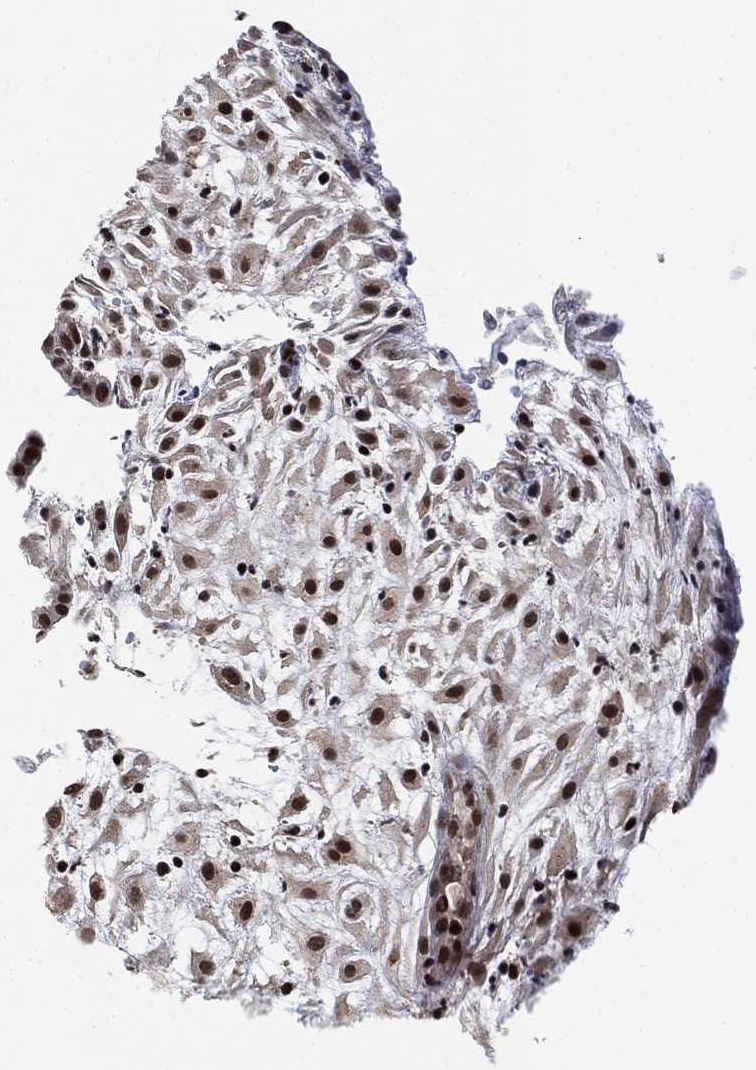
{"staining": {"intensity": "strong", "quantity": "25%-75%", "location": "nuclear"}, "tissue": "placenta", "cell_type": "Decidual cells", "image_type": "normal", "snomed": [{"axis": "morphology", "description": "Normal tissue, NOS"}, {"axis": "topography", "description": "Placenta"}], "caption": "A high amount of strong nuclear positivity is appreciated in about 25%-75% of decidual cells in unremarkable placenta. (DAB IHC, brown staining for protein, blue staining for nuclei).", "gene": "ZSCAN30", "patient": {"sex": "female", "age": 24}}